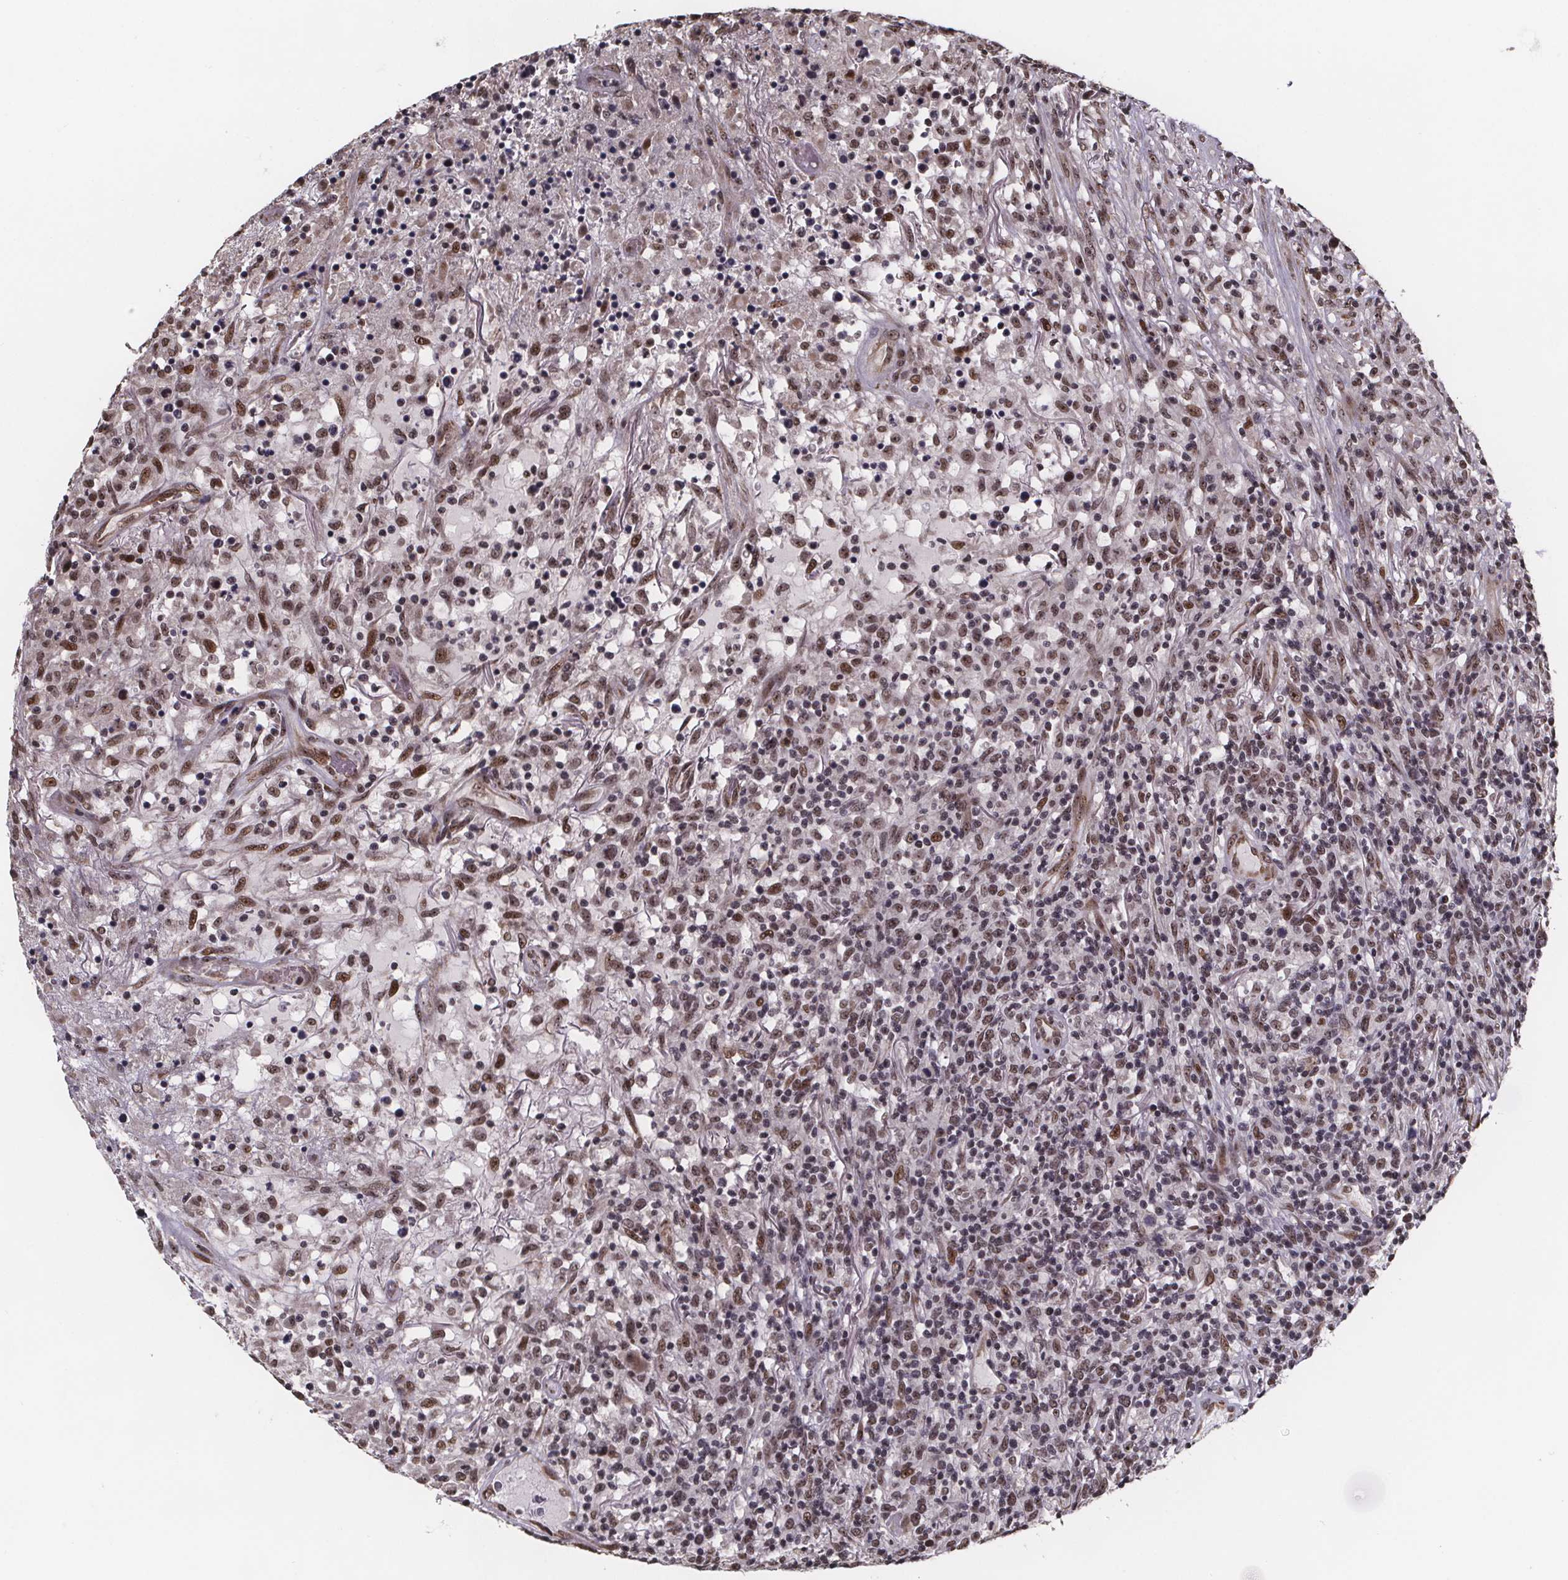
{"staining": {"intensity": "moderate", "quantity": ">75%", "location": "nuclear"}, "tissue": "lymphoma", "cell_type": "Tumor cells", "image_type": "cancer", "snomed": [{"axis": "morphology", "description": "Malignant lymphoma, non-Hodgkin's type, High grade"}, {"axis": "topography", "description": "Lung"}], "caption": "An immunohistochemistry micrograph of neoplastic tissue is shown. Protein staining in brown labels moderate nuclear positivity in lymphoma within tumor cells.", "gene": "U2SURP", "patient": {"sex": "male", "age": 79}}